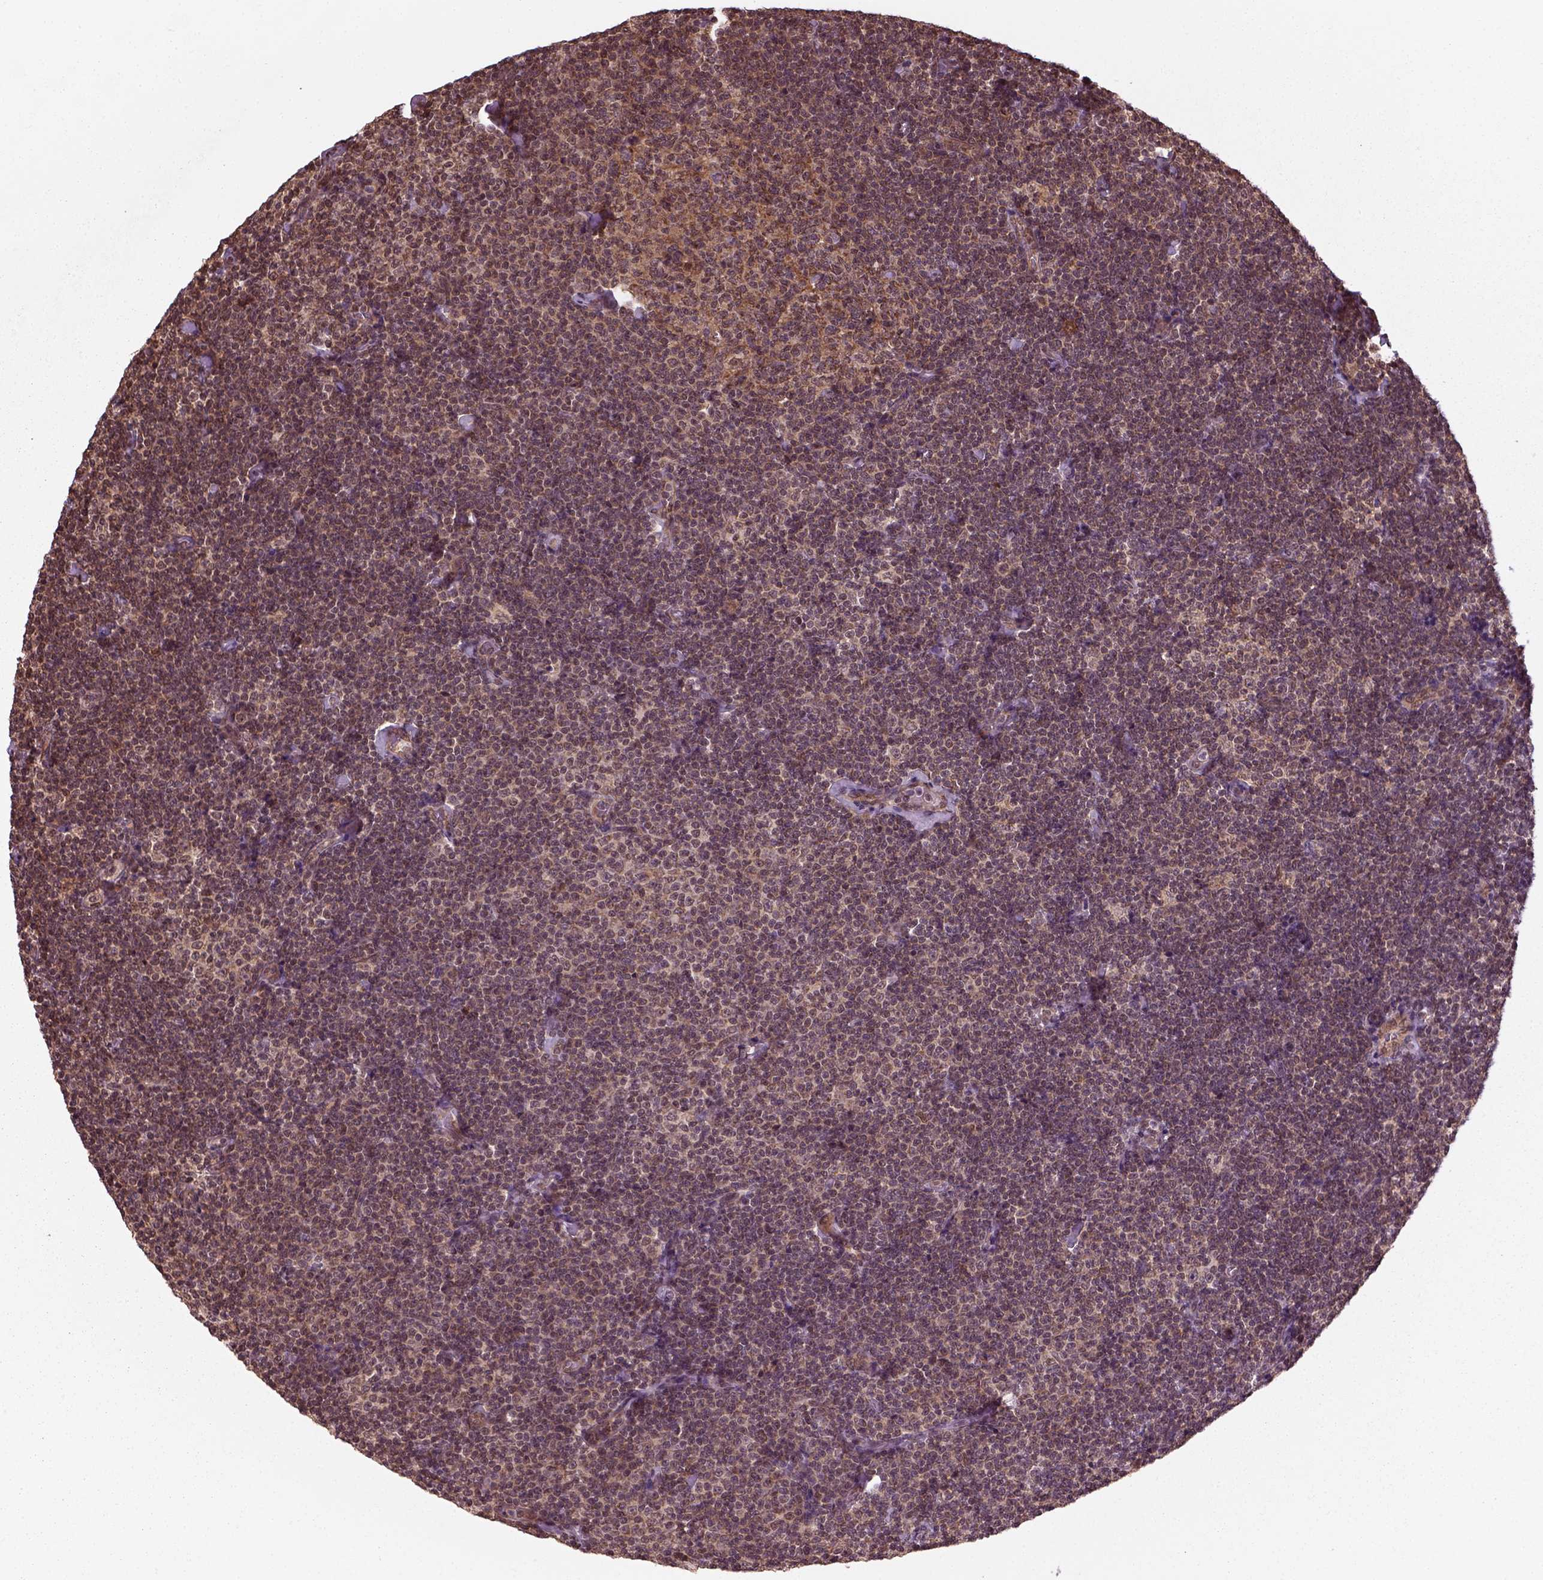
{"staining": {"intensity": "moderate", "quantity": ">75%", "location": "cytoplasmic/membranous"}, "tissue": "lymphoma", "cell_type": "Tumor cells", "image_type": "cancer", "snomed": [{"axis": "morphology", "description": "Malignant lymphoma, non-Hodgkin's type, Low grade"}, {"axis": "topography", "description": "Lymph node"}], "caption": "Immunohistochemical staining of lymphoma reveals medium levels of moderate cytoplasmic/membranous protein expression in approximately >75% of tumor cells.", "gene": "NUDT9", "patient": {"sex": "male", "age": 81}}